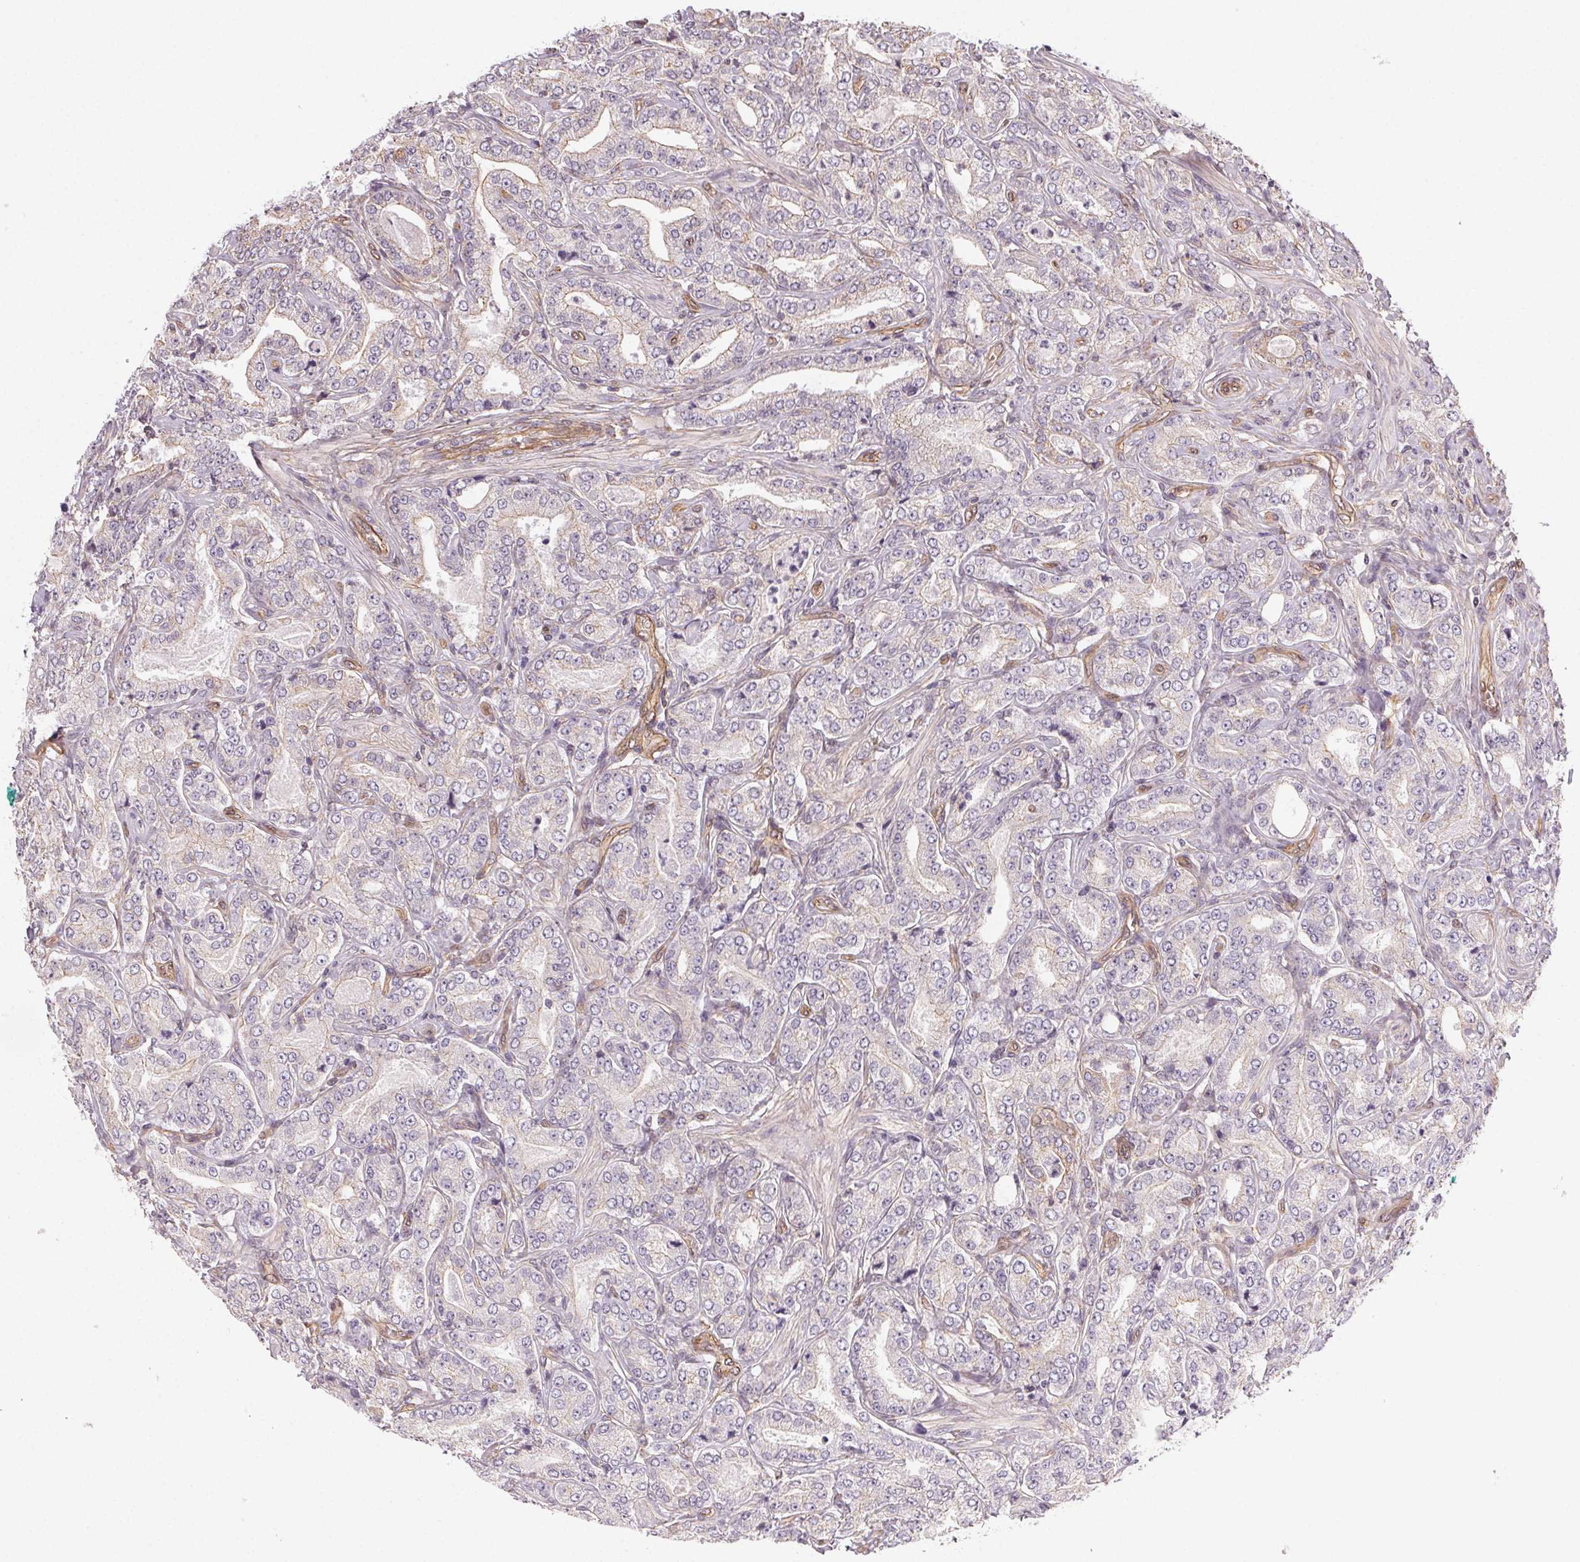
{"staining": {"intensity": "negative", "quantity": "none", "location": "none"}, "tissue": "prostate cancer", "cell_type": "Tumor cells", "image_type": "cancer", "snomed": [{"axis": "morphology", "description": "Adenocarcinoma, NOS"}, {"axis": "topography", "description": "Prostate"}], "caption": "An immunohistochemistry (IHC) histopathology image of prostate cancer (adenocarcinoma) is shown. There is no staining in tumor cells of prostate cancer (adenocarcinoma). The staining was performed using DAB to visualize the protein expression in brown, while the nuclei were stained in blue with hematoxylin (Magnification: 20x).", "gene": "PLA2G4F", "patient": {"sex": "male", "age": 64}}